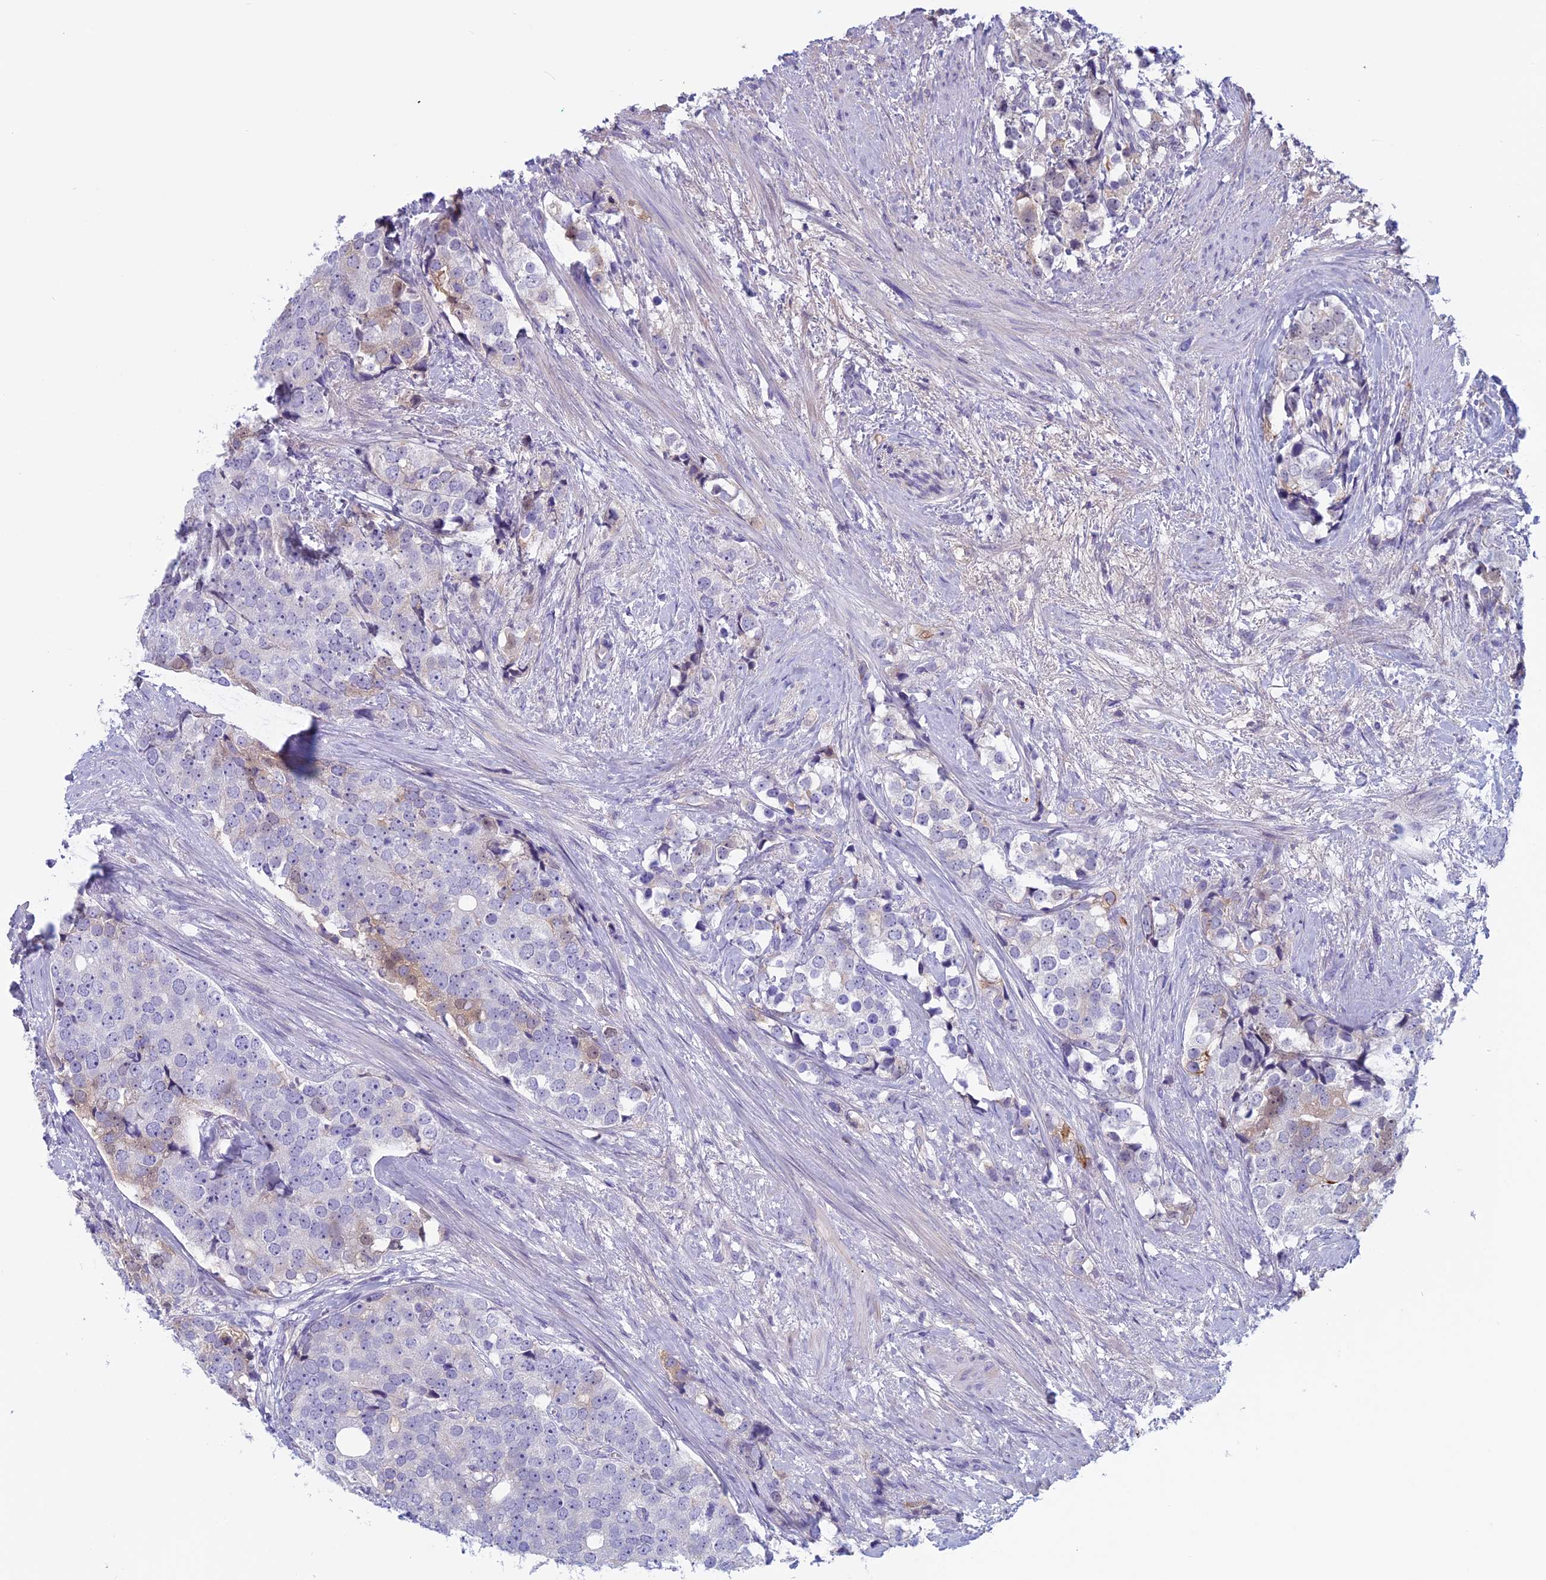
{"staining": {"intensity": "negative", "quantity": "none", "location": "none"}, "tissue": "prostate cancer", "cell_type": "Tumor cells", "image_type": "cancer", "snomed": [{"axis": "morphology", "description": "Adenocarcinoma, High grade"}, {"axis": "topography", "description": "Prostate"}], "caption": "Adenocarcinoma (high-grade) (prostate) was stained to show a protein in brown. There is no significant staining in tumor cells.", "gene": "ANGPTL2", "patient": {"sex": "male", "age": 49}}